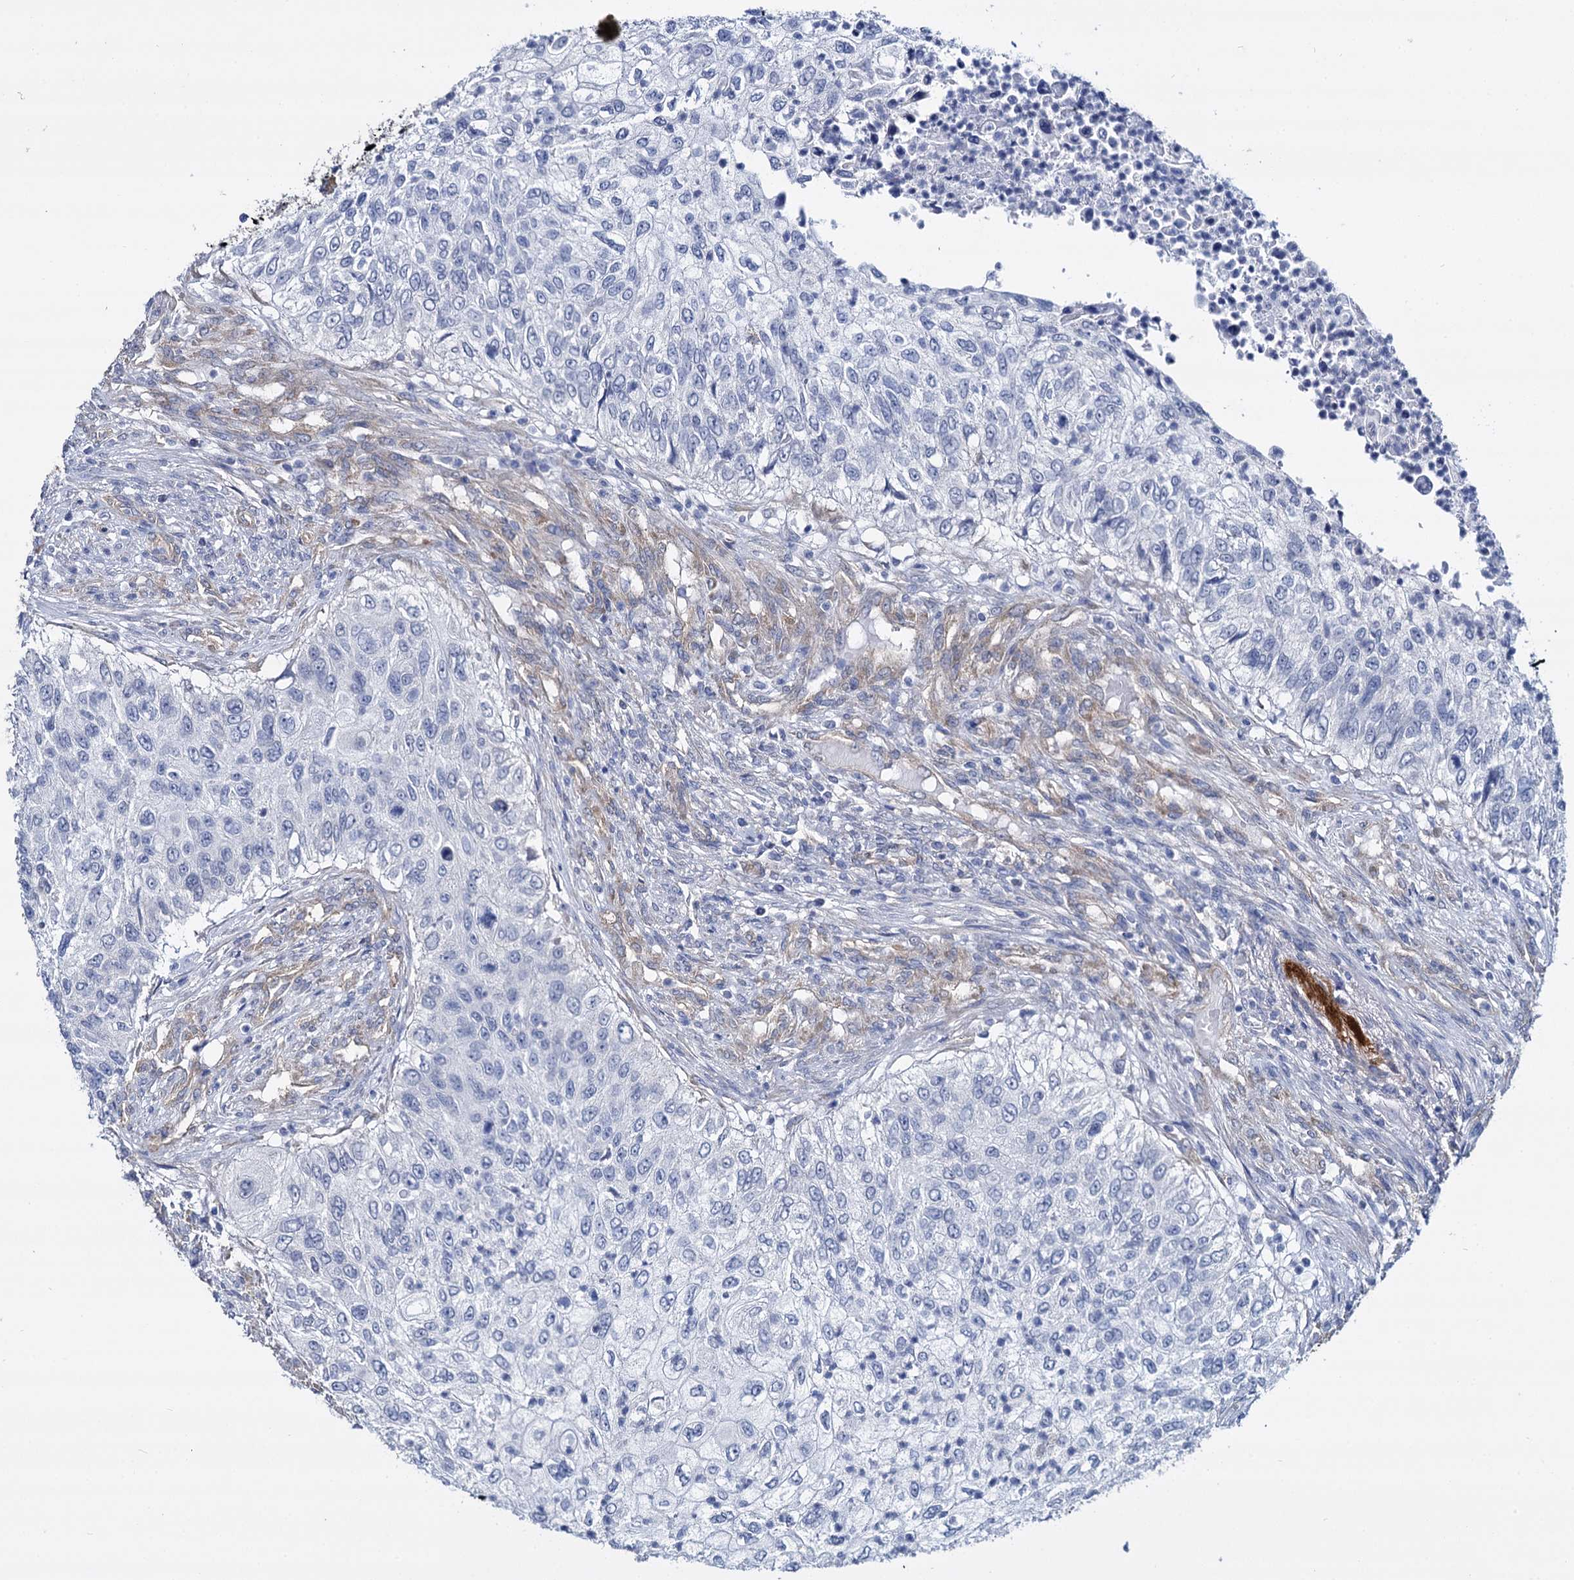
{"staining": {"intensity": "negative", "quantity": "none", "location": "none"}, "tissue": "urothelial cancer", "cell_type": "Tumor cells", "image_type": "cancer", "snomed": [{"axis": "morphology", "description": "Urothelial carcinoma, High grade"}, {"axis": "topography", "description": "Urinary bladder"}], "caption": "Immunohistochemistry histopathology image of neoplastic tissue: human urothelial carcinoma (high-grade) stained with DAB displays no significant protein positivity in tumor cells.", "gene": "STXBP1", "patient": {"sex": "female", "age": 60}}